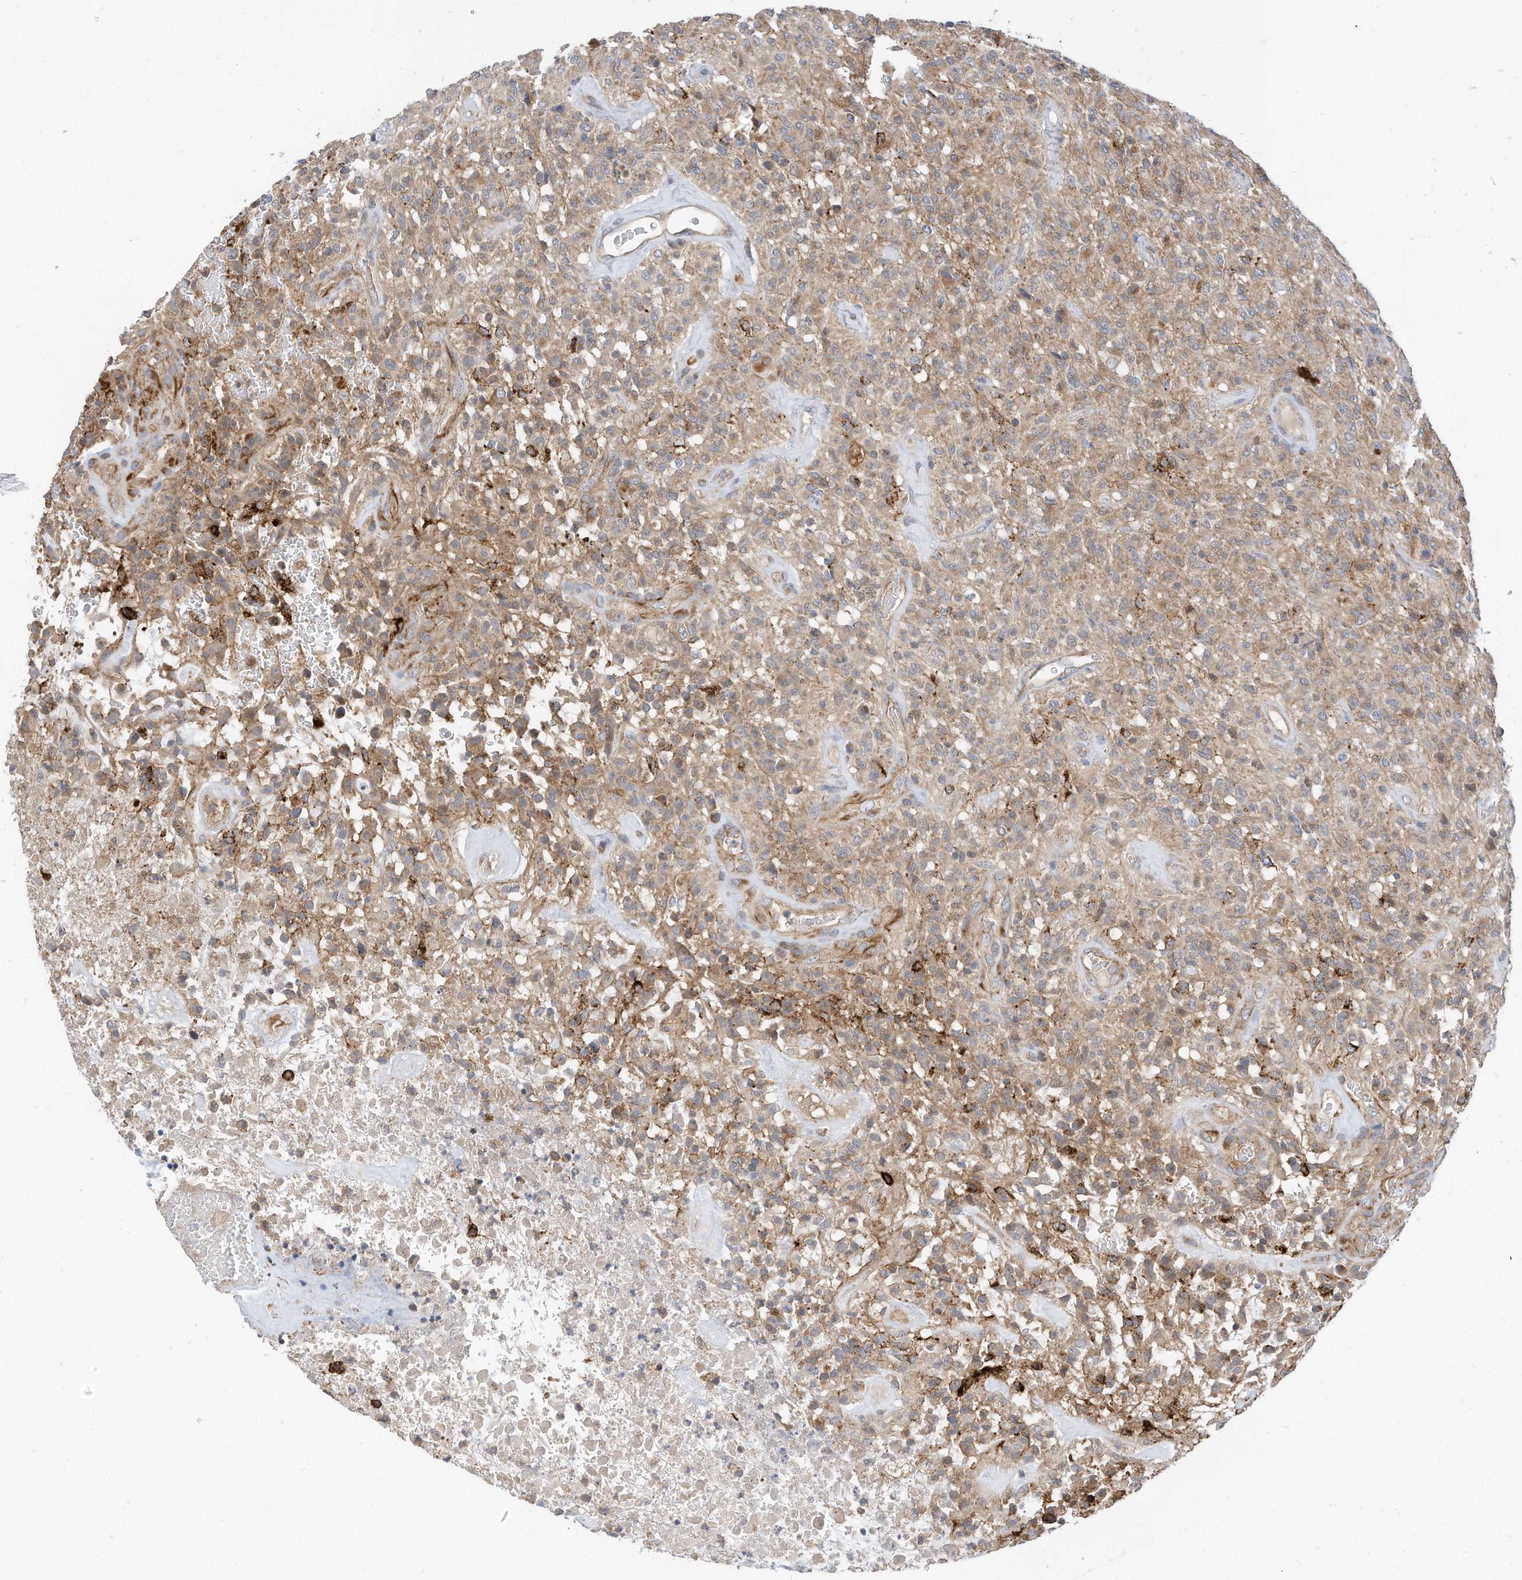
{"staining": {"intensity": "moderate", "quantity": "25%-75%", "location": "cytoplasmic/membranous"}, "tissue": "glioma", "cell_type": "Tumor cells", "image_type": "cancer", "snomed": [{"axis": "morphology", "description": "Glioma, malignant, High grade"}, {"axis": "topography", "description": "Brain"}], "caption": "This histopathology image demonstrates high-grade glioma (malignant) stained with immunohistochemistry to label a protein in brown. The cytoplasmic/membranous of tumor cells show moderate positivity for the protein. Nuclei are counter-stained blue.", "gene": "METTL6", "patient": {"sex": "female", "age": 57}}